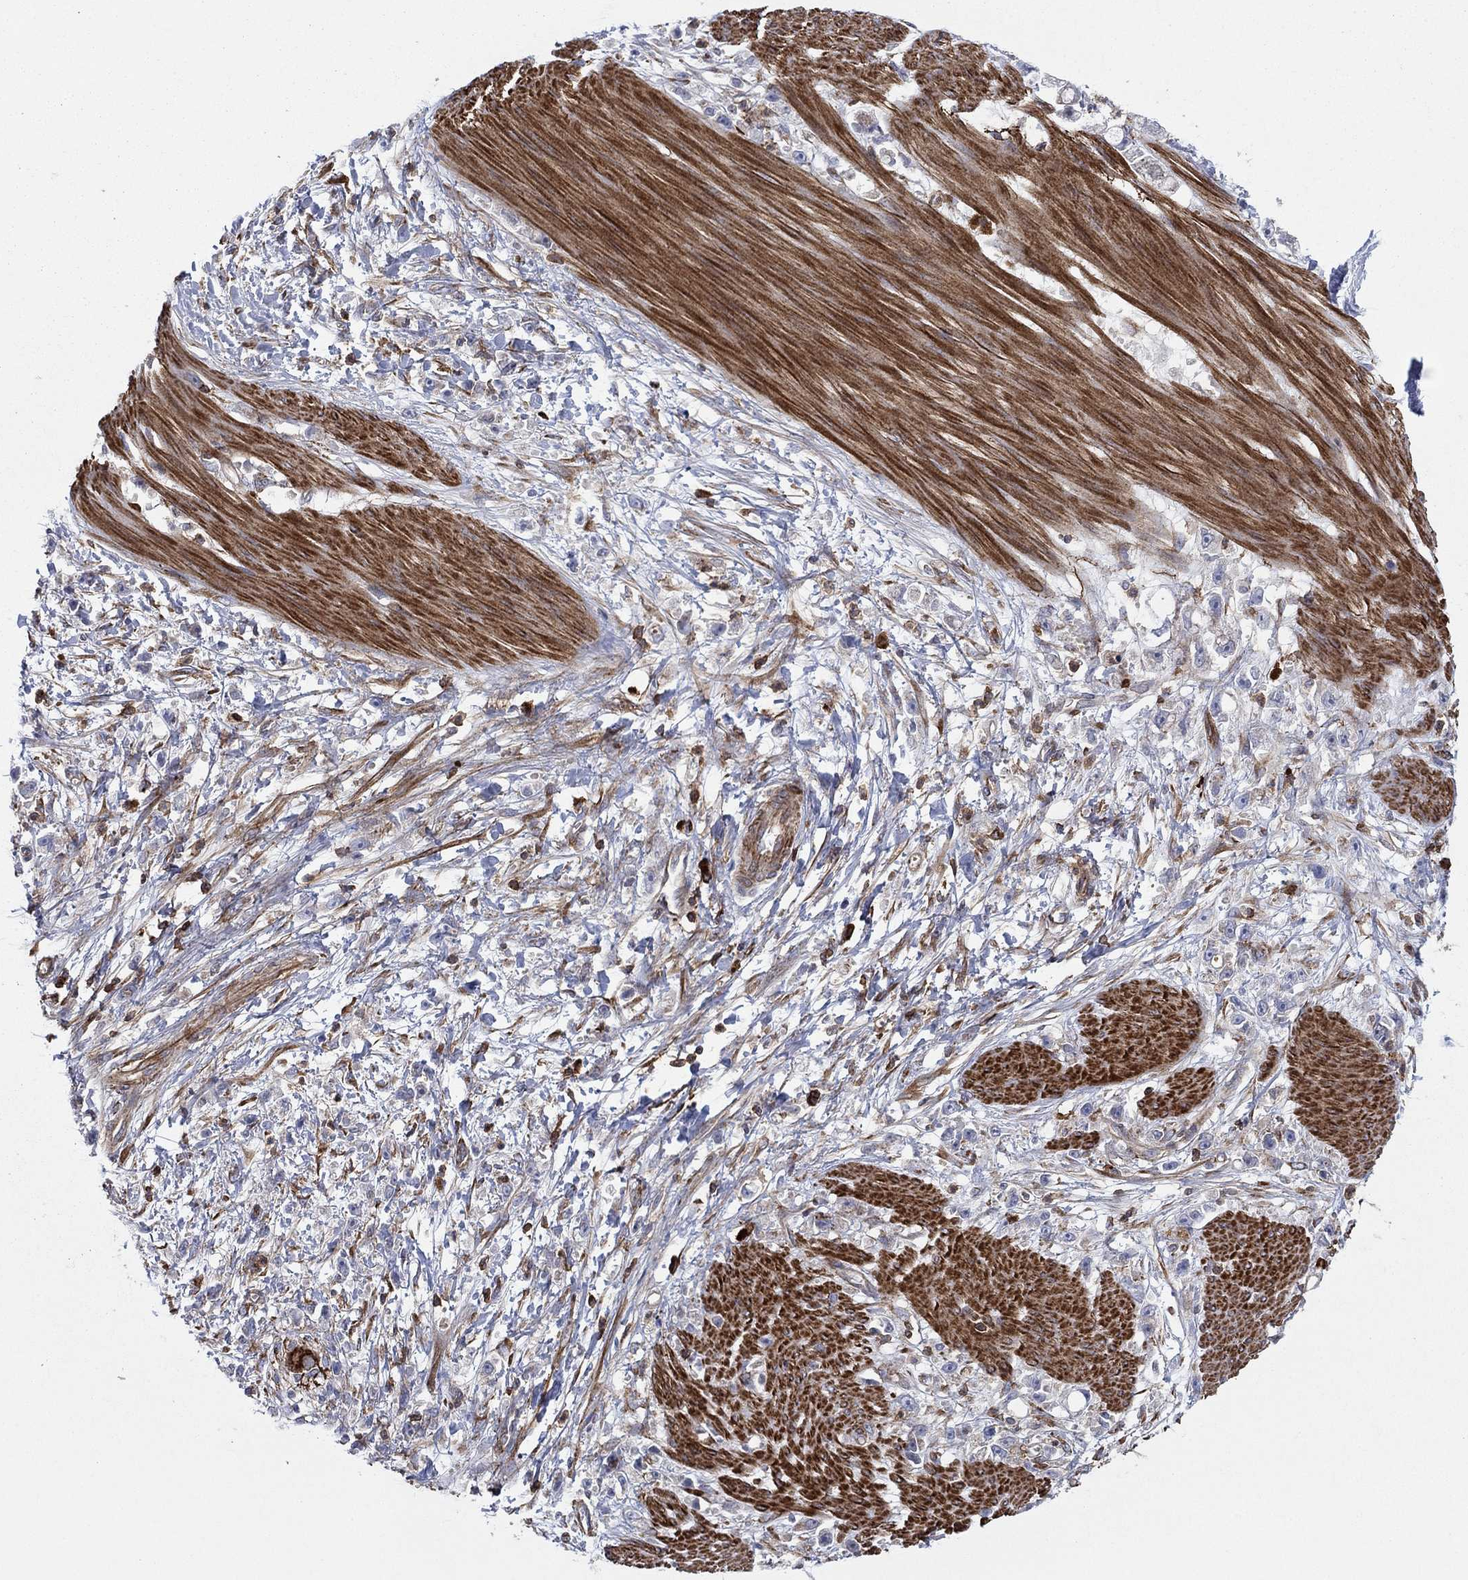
{"staining": {"intensity": "strong", "quantity": "<25%", "location": "cytoplasmic/membranous"}, "tissue": "stomach cancer", "cell_type": "Tumor cells", "image_type": "cancer", "snomed": [{"axis": "morphology", "description": "Adenocarcinoma, NOS"}, {"axis": "topography", "description": "Stomach"}], "caption": "This histopathology image shows stomach cancer stained with IHC to label a protein in brown. The cytoplasmic/membranous of tumor cells show strong positivity for the protein. Nuclei are counter-stained blue.", "gene": "PAG1", "patient": {"sex": "female", "age": 59}}